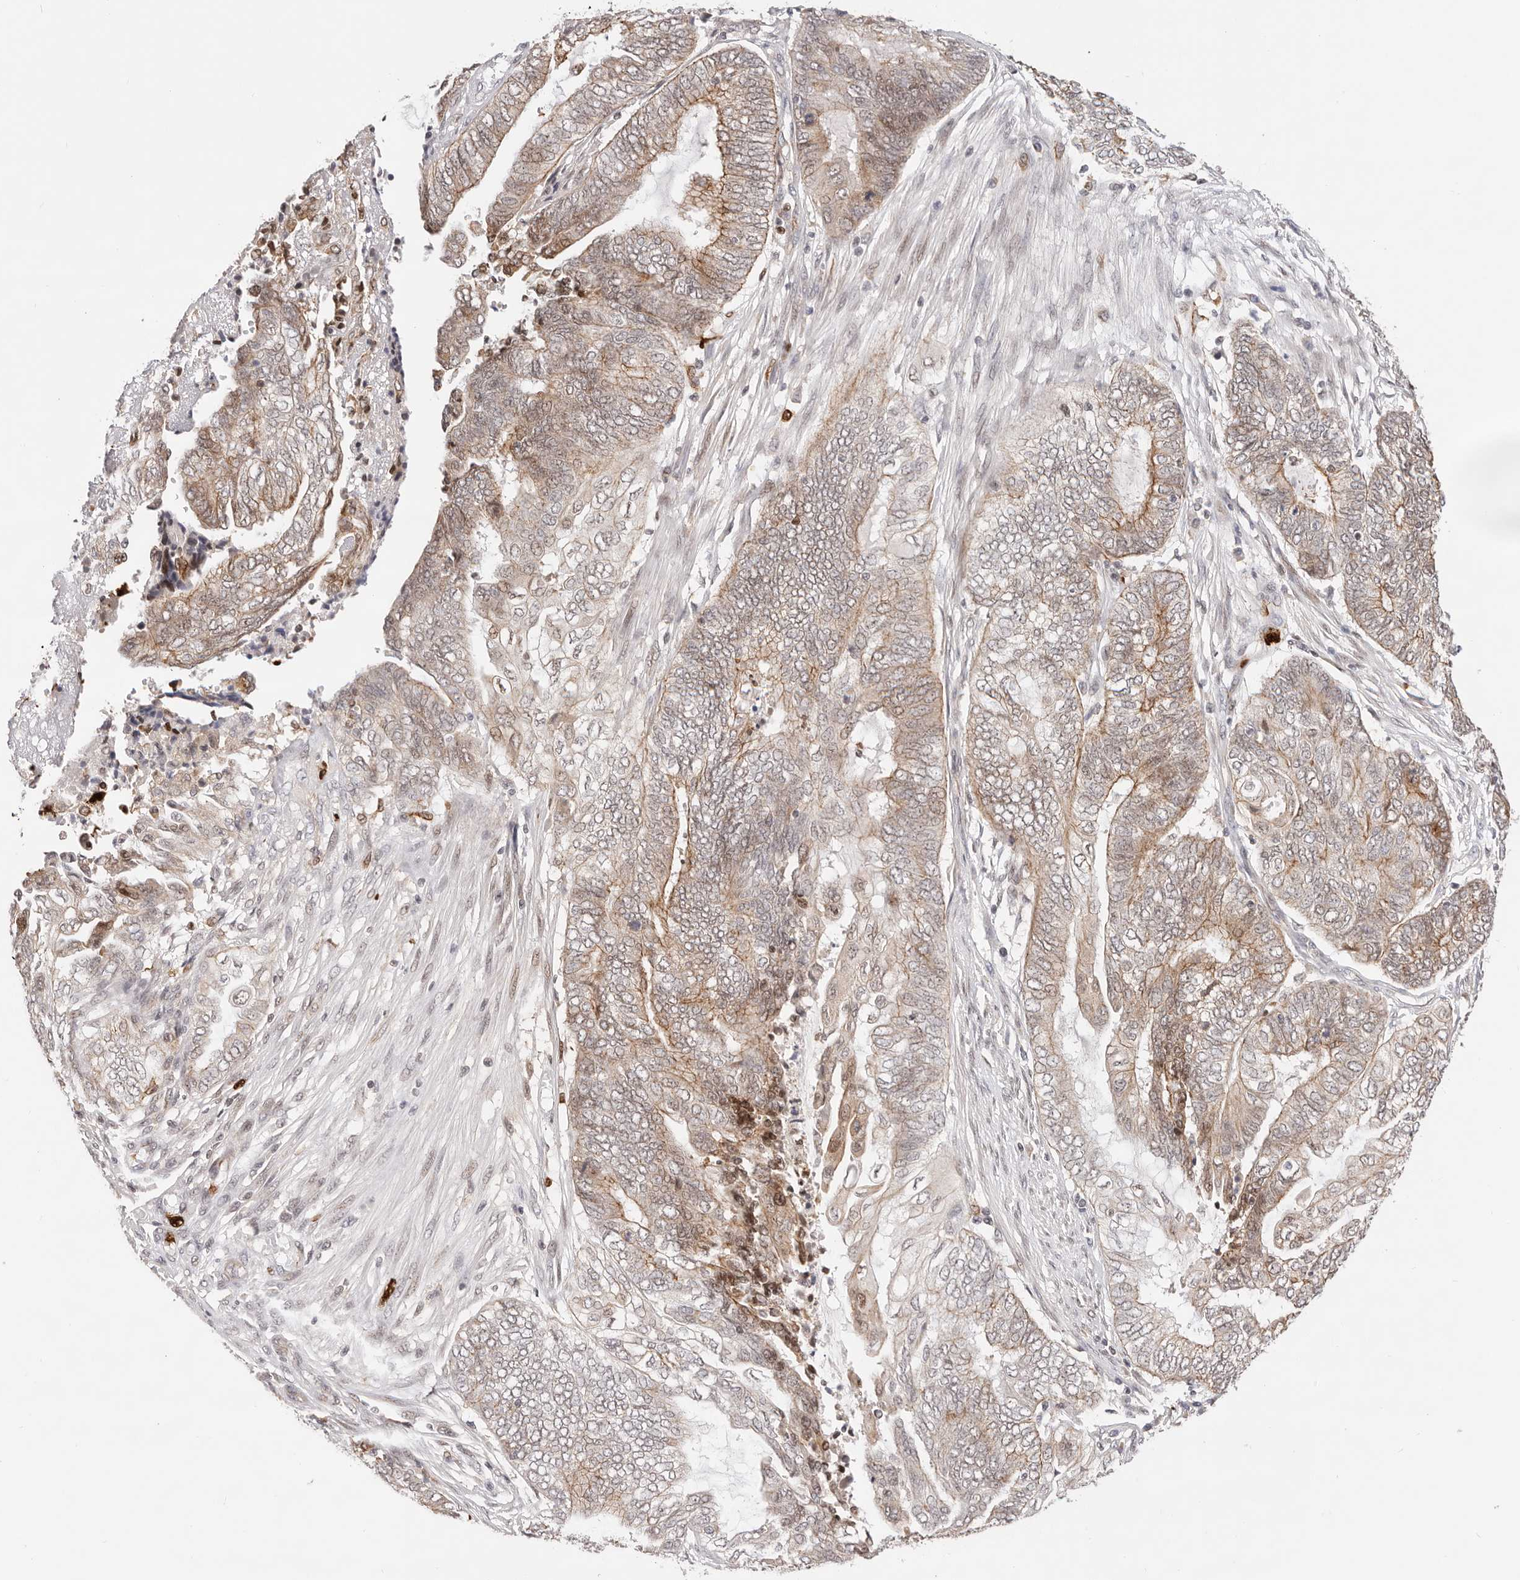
{"staining": {"intensity": "moderate", "quantity": ">75%", "location": "cytoplasmic/membranous"}, "tissue": "endometrial cancer", "cell_type": "Tumor cells", "image_type": "cancer", "snomed": [{"axis": "morphology", "description": "Adenocarcinoma, NOS"}, {"axis": "topography", "description": "Uterus"}, {"axis": "topography", "description": "Endometrium"}], "caption": "Immunohistochemical staining of adenocarcinoma (endometrial) demonstrates medium levels of moderate cytoplasmic/membranous expression in approximately >75% of tumor cells.", "gene": "AFDN", "patient": {"sex": "female", "age": 70}}